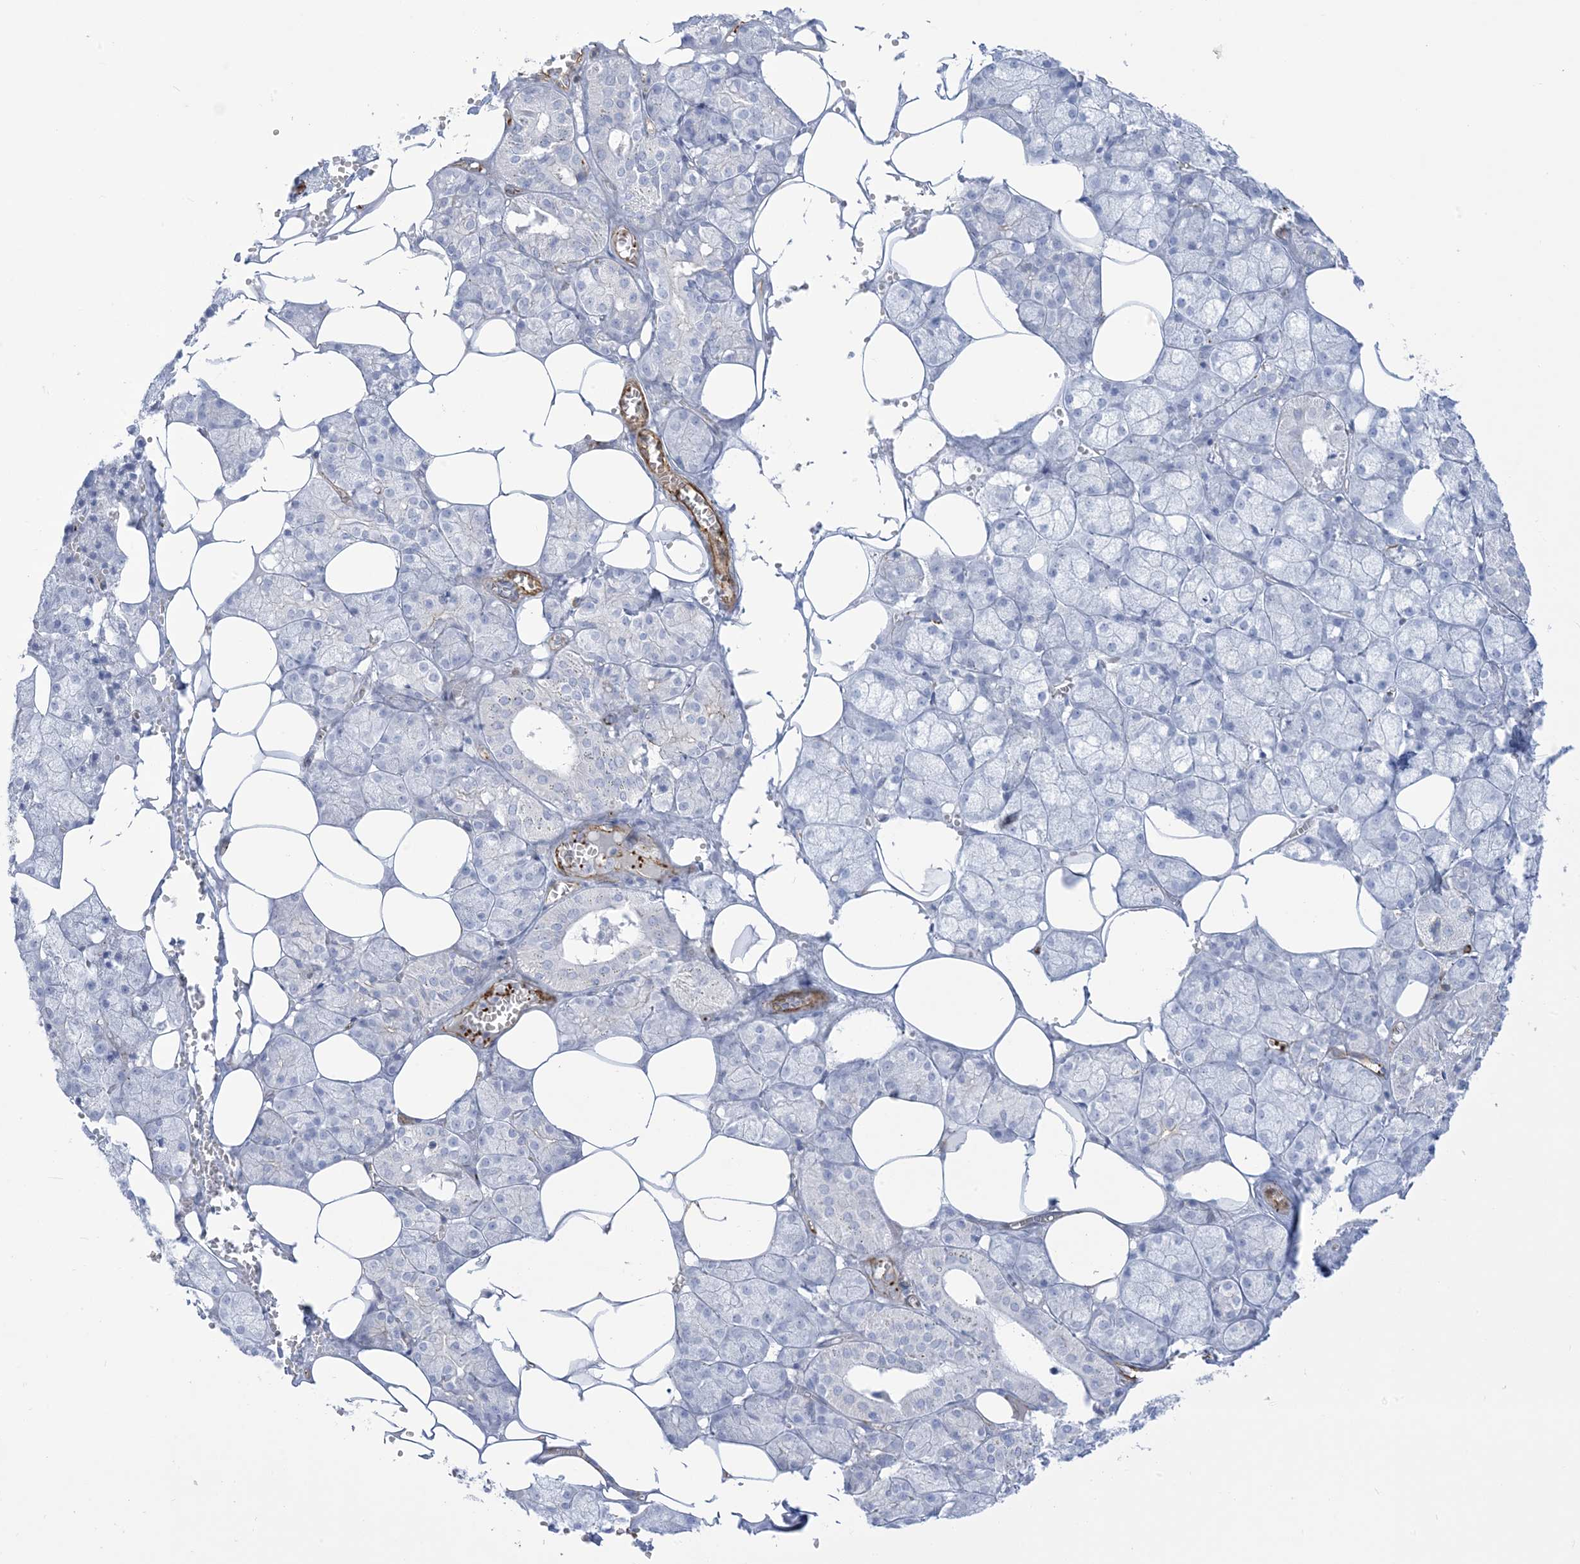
{"staining": {"intensity": "negative", "quantity": "none", "location": "none"}, "tissue": "salivary gland", "cell_type": "Glandular cells", "image_type": "normal", "snomed": [{"axis": "morphology", "description": "Normal tissue, NOS"}, {"axis": "topography", "description": "Salivary gland"}], "caption": "High power microscopy photomicrograph of an immunohistochemistry (IHC) photomicrograph of unremarkable salivary gland, revealing no significant expression in glandular cells.", "gene": "B3GNT7", "patient": {"sex": "male", "age": 62}}